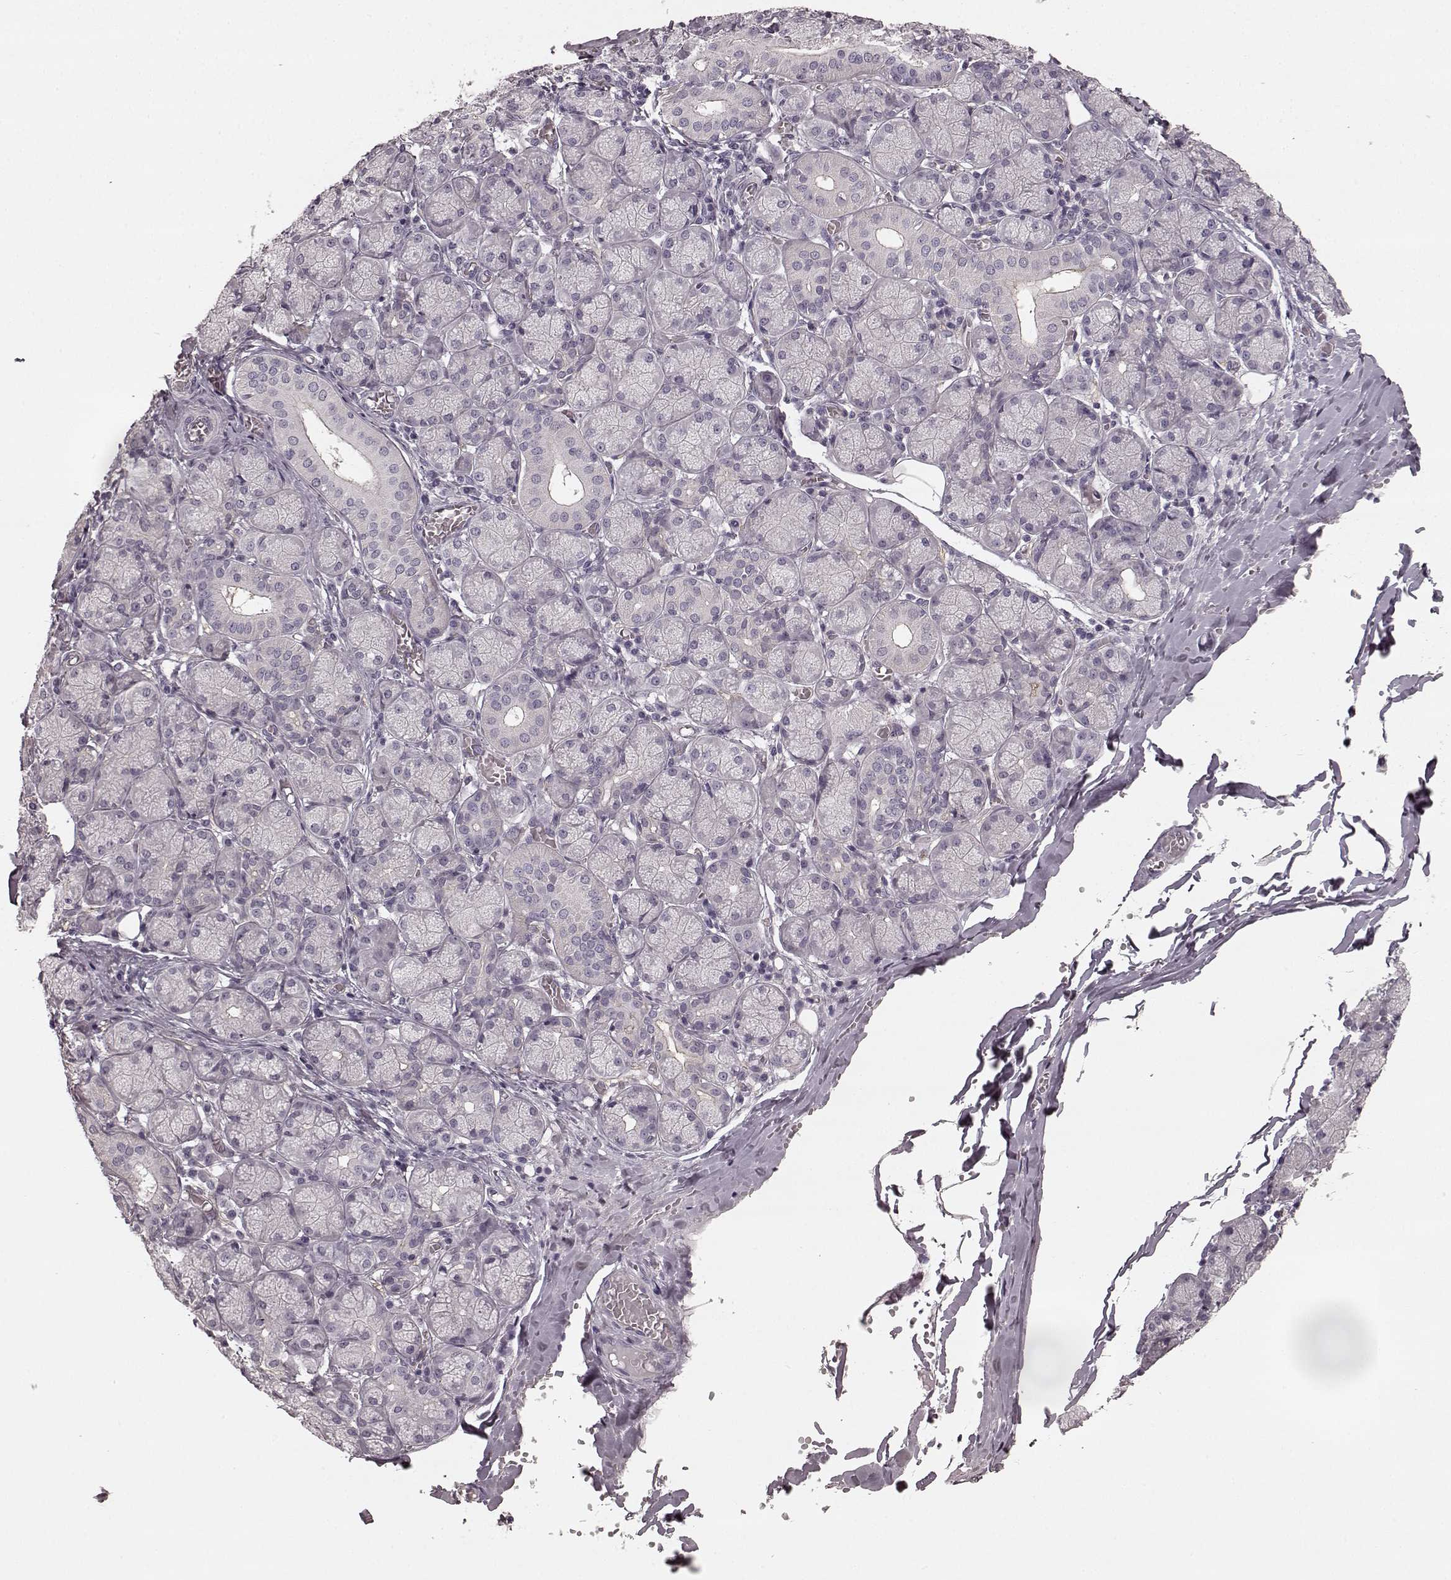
{"staining": {"intensity": "negative", "quantity": "none", "location": "none"}, "tissue": "salivary gland", "cell_type": "Glandular cells", "image_type": "normal", "snomed": [{"axis": "morphology", "description": "Normal tissue, NOS"}, {"axis": "topography", "description": "Salivary gland"}, {"axis": "topography", "description": "Peripheral nerve tissue"}], "caption": "DAB (3,3'-diaminobenzidine) immunohistochemical staining of unremarkable human salivary gland shows no significant positivity in glandular cells. Nuclei are stained in blue.", "gene": "PRKCE", "patient": {"sex": "female", "age": 24}}